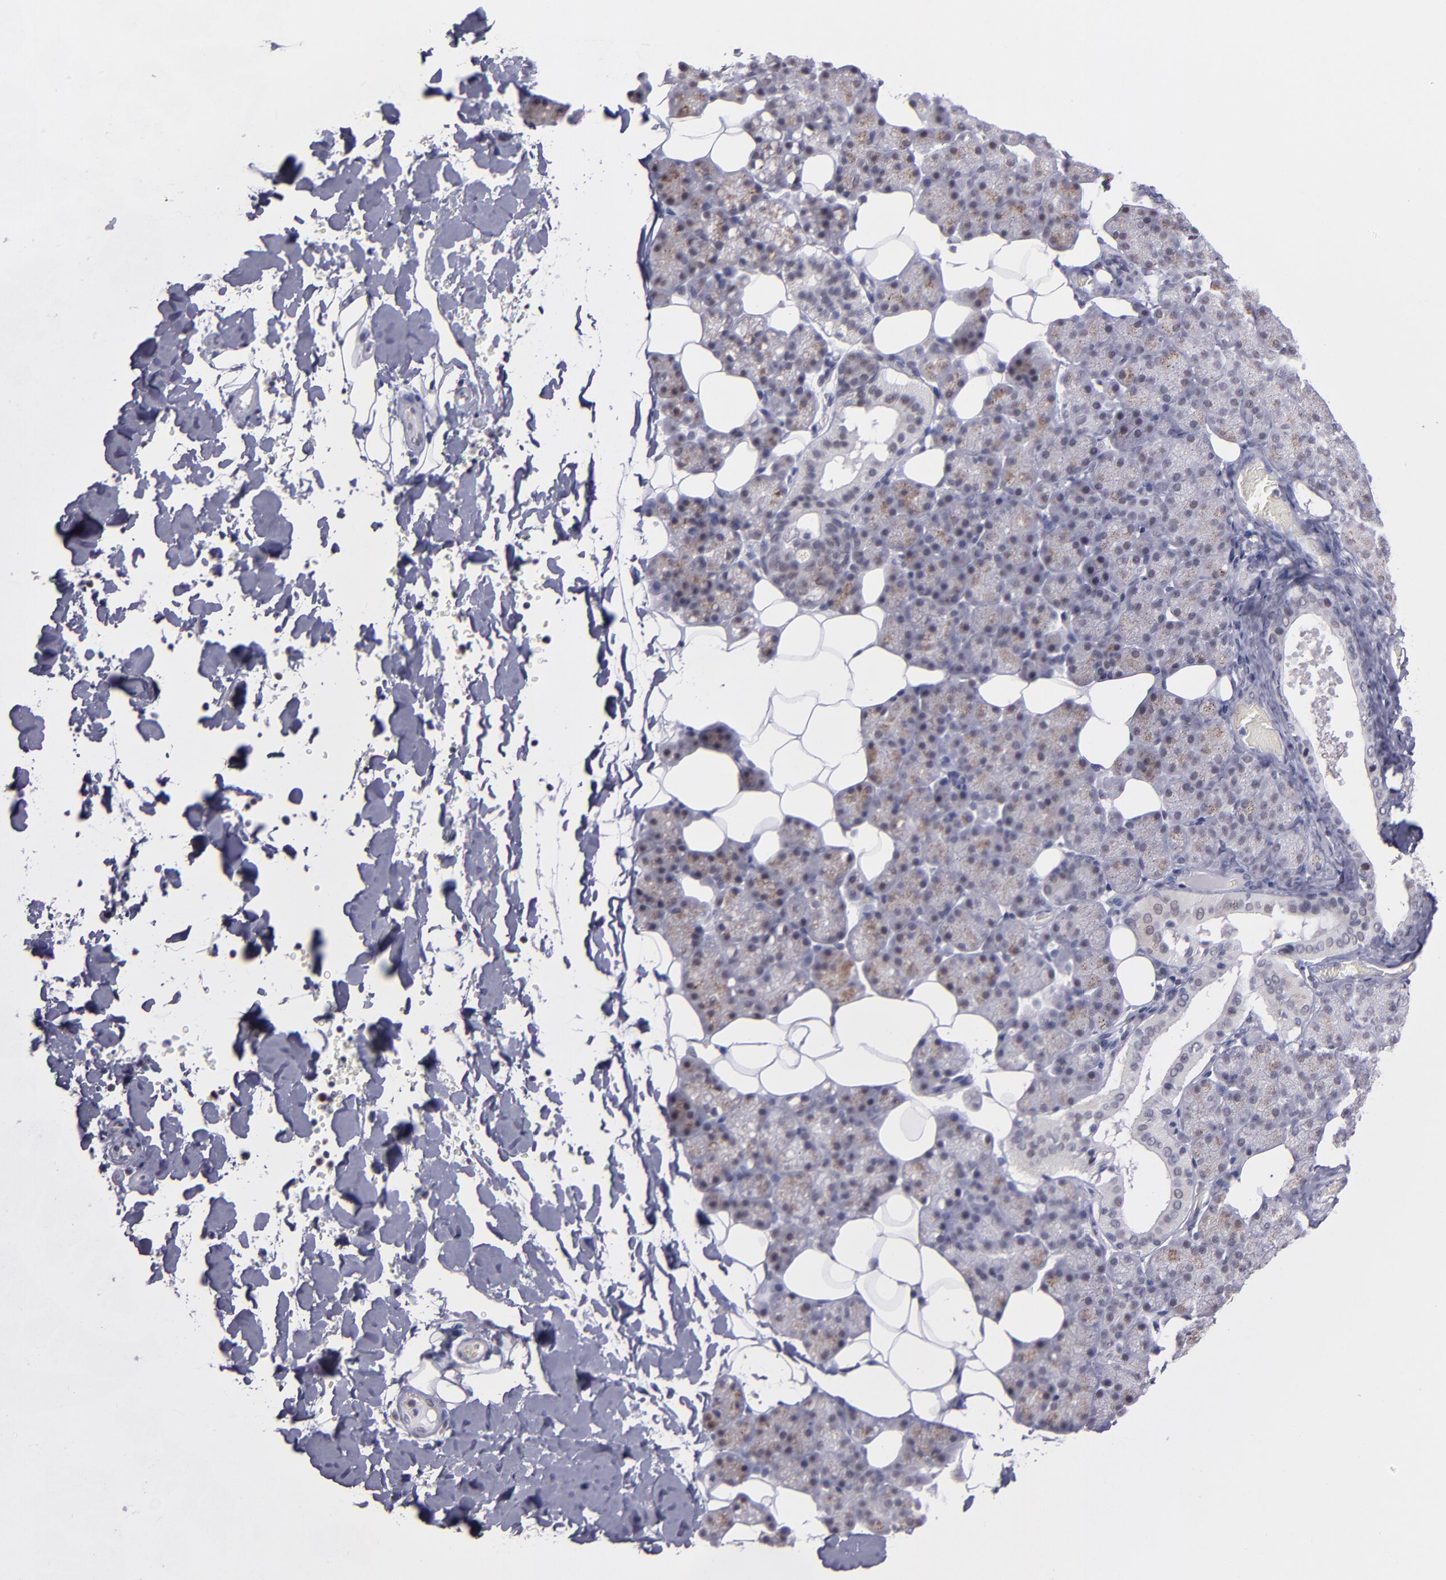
{"staining": {"intensity": "weak", "quantity": "<25%", "location": "cytoplasmic/membranous,nuclear"}, "tissue": "salivary gland", "cell_type": "Glandular cells", "image_type": "normal", "snomed": [{"axis": "morphology", "description": "Normal tissue, NOS"}, {"axis": "topography", "description": "Lymph node"}, {"axis": "topography", "description": "Salivary gland"}], "caption": "Normal salivary gland was stained to show a protein in brown. There is no significant expression in glandular cells. The staining was performed using DAB (3,3'-diaminobenzidine) to visualize the protein expression in brown, while the nuclei were stained in blue with hematoxylin (Magnification: 20x).", "gene": "OTUB2", "patient": {"sex": "male", "age": 8}}